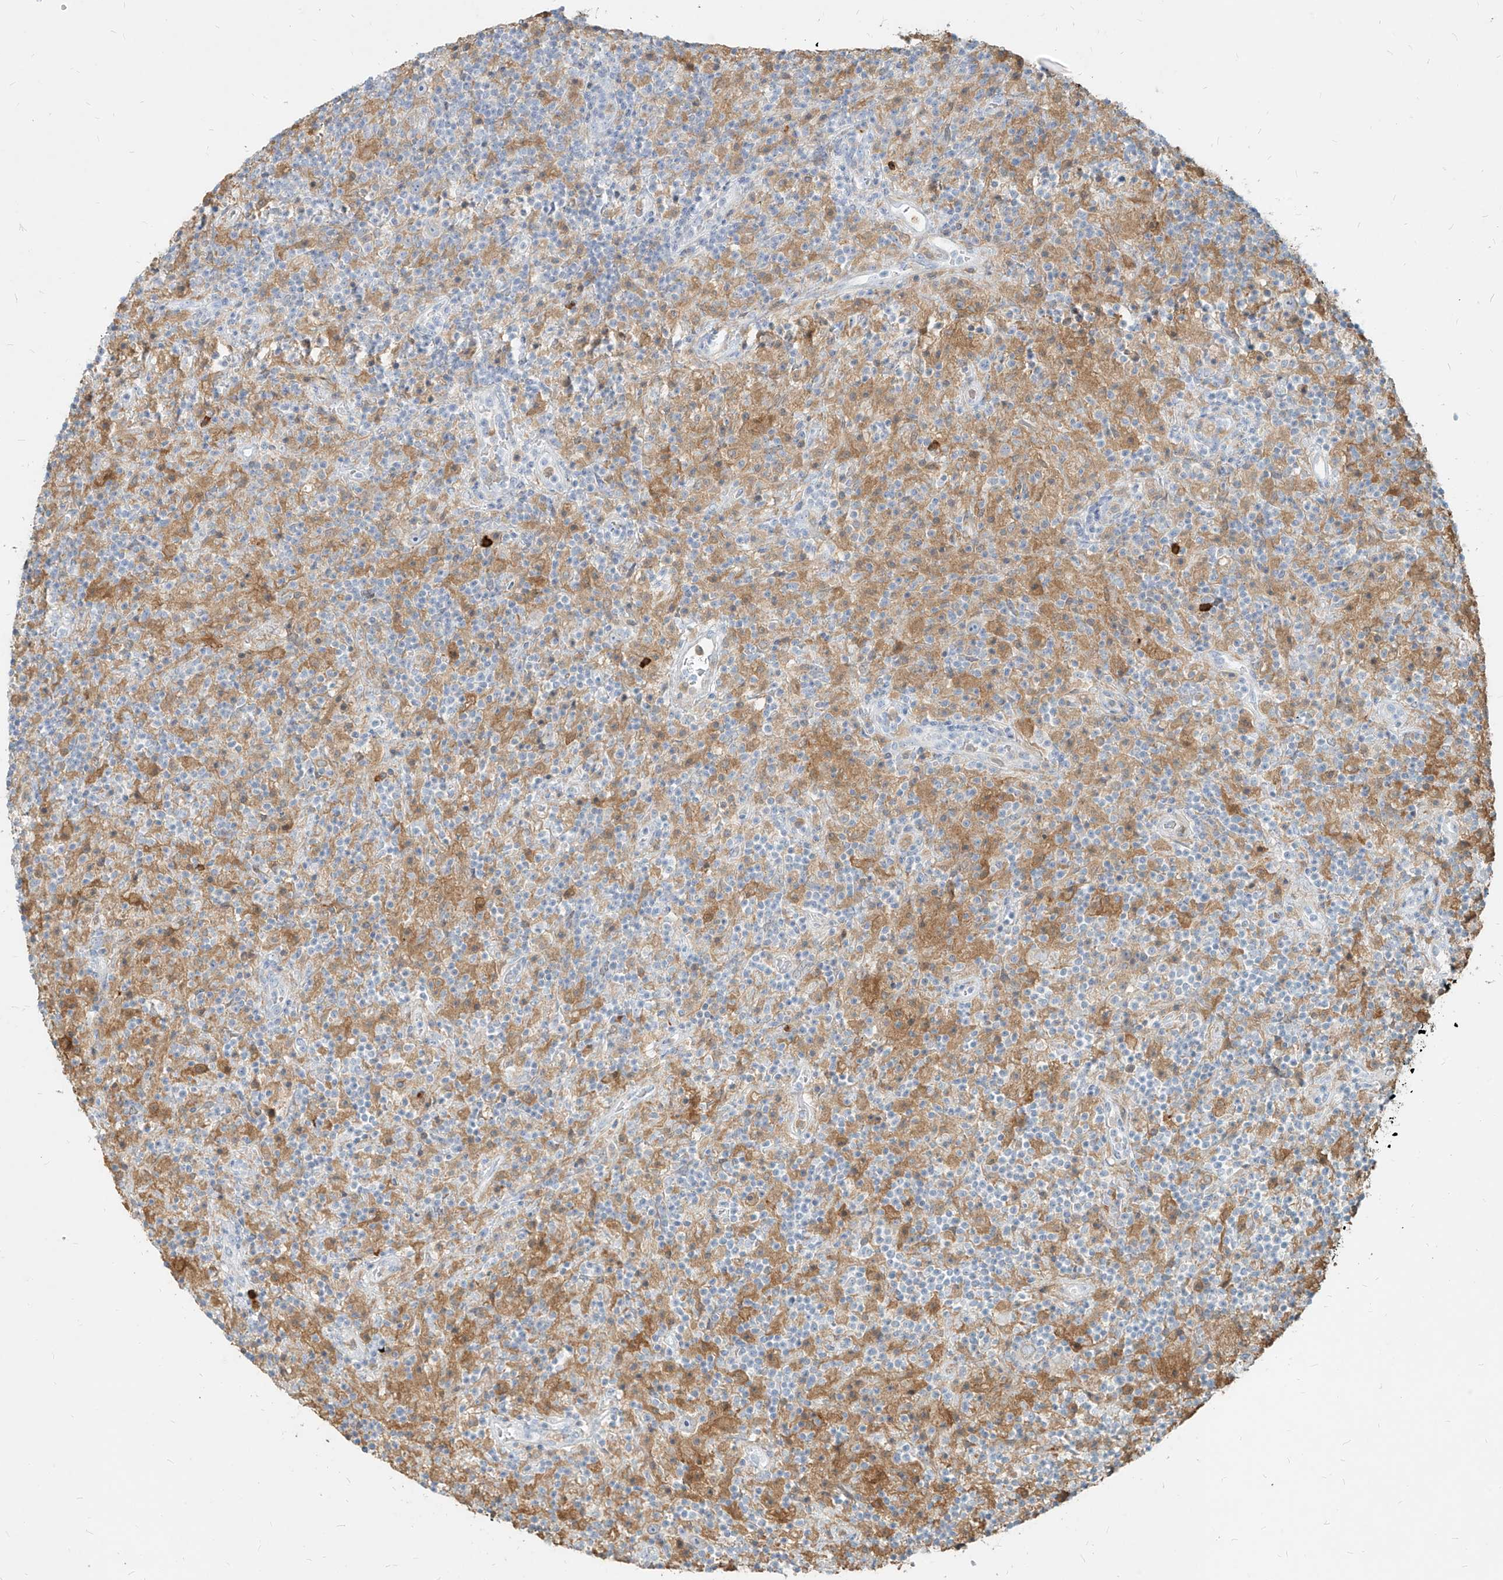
{"staining": {"intensity": "negative", "quantity": "none", "location": "none"}, "tissue": "lymphoma", "cell_type": "Tumor cells", "image_type": "cancer", "snomed": [{"axis": "morphology", "description": "Hodgkin's disease, NOS"}, {"axis": "topography", "description": "Lymph node"}], "caption": "Tumor cells are negative for protein expression in human lymphoma.", "gene": "PGD", "patient": {"sex": "male", "age": 70}}